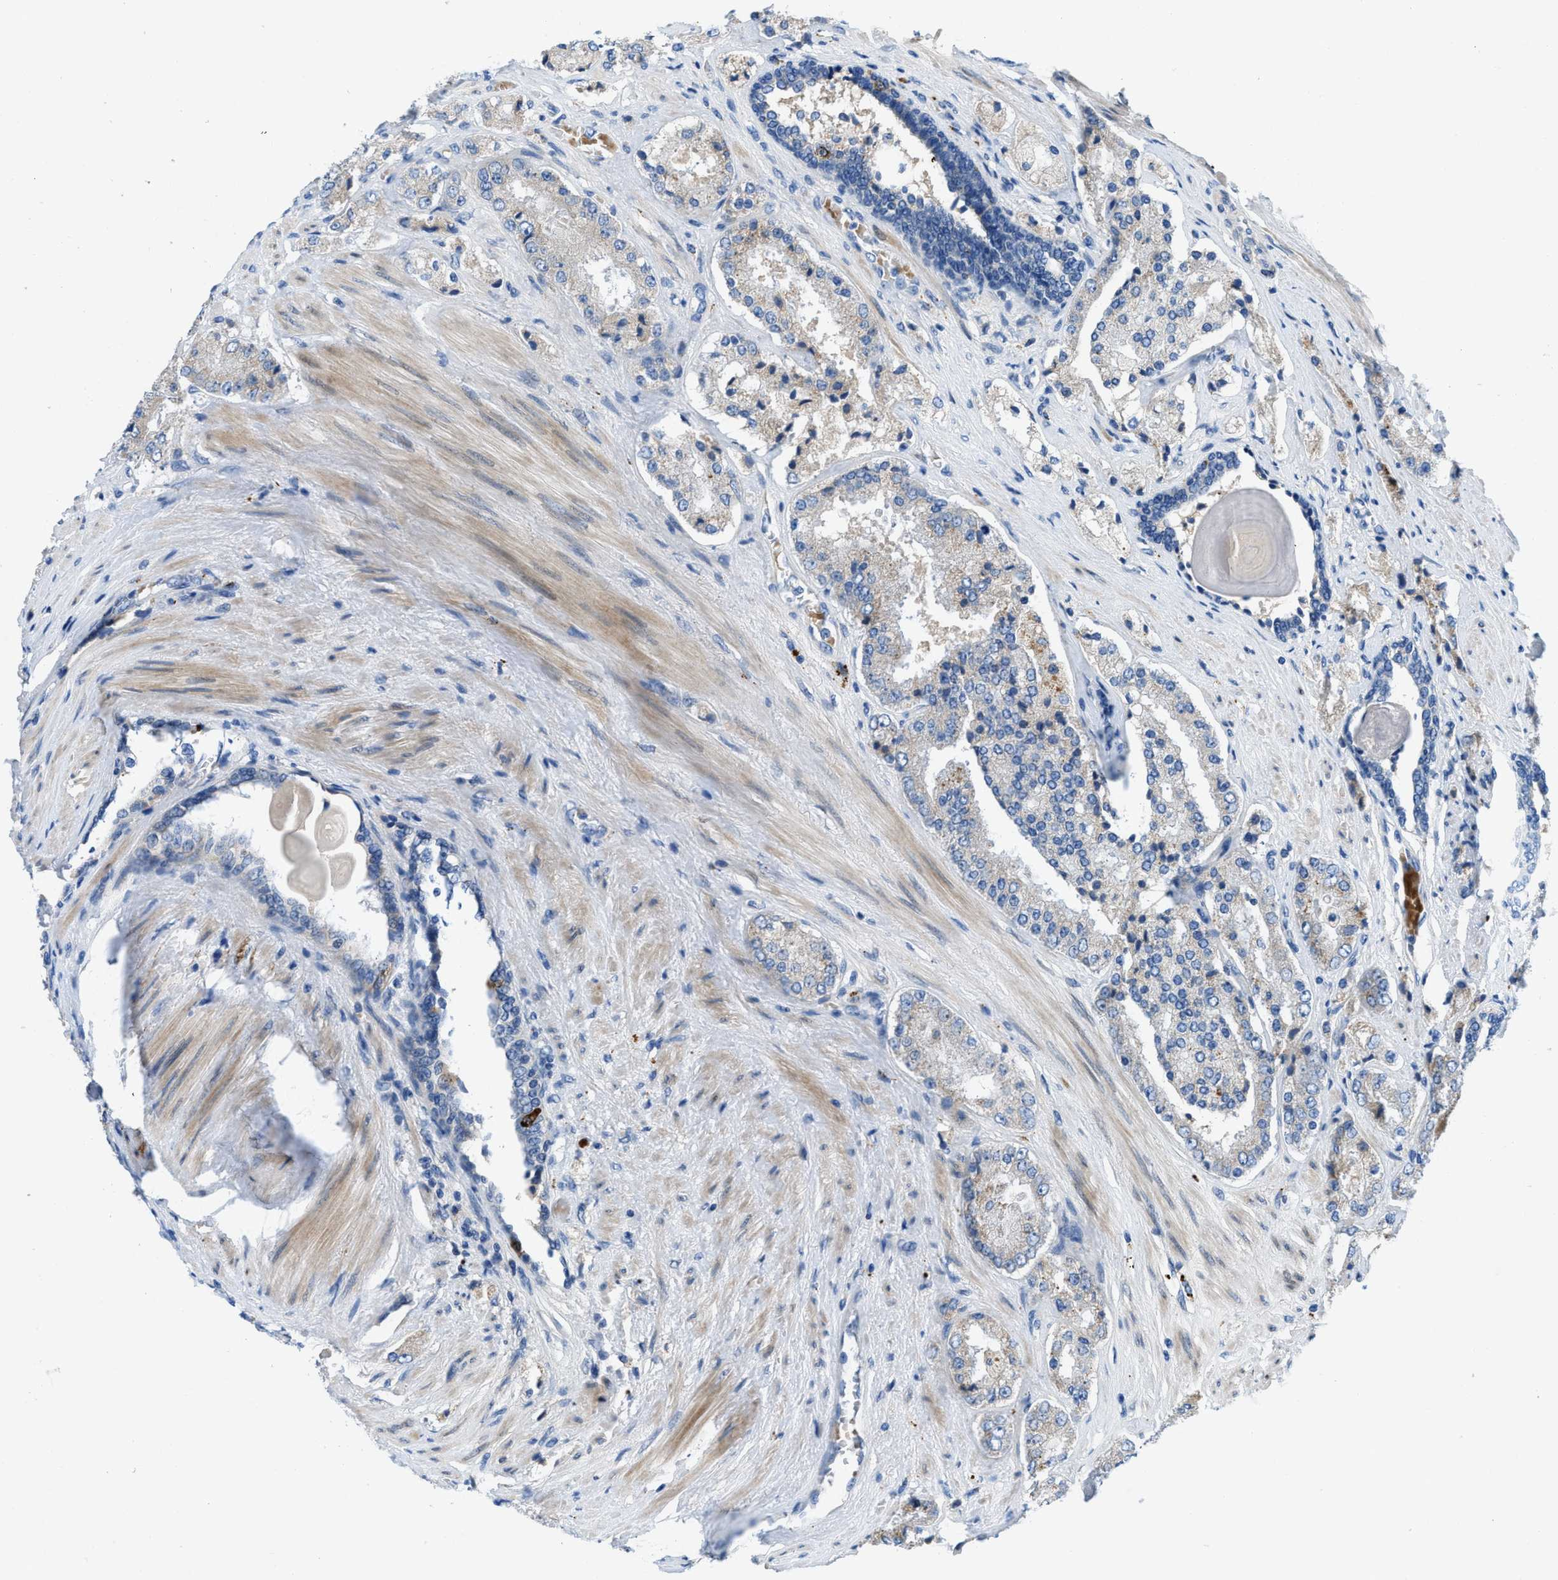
{"staining": {"intensity": "weak", "quantity": "<25%", "location": "cytoplasmic/membranous"}, "tissue": "prostate cancer", "cell_type": "Tumor cells", "image_type": "cancer", "snomed": [{"axis": "morphology", "description": "Adenocarcinoma, High grade"}, {"axis": "topography", "description": "Prostate"}], "caption": "A histopathology image of prostate cancer stained for a protein reveals no brown staining in tumor cells.", "gene": "TMEM248", "patient": {"sex": "male", "age": 65}}